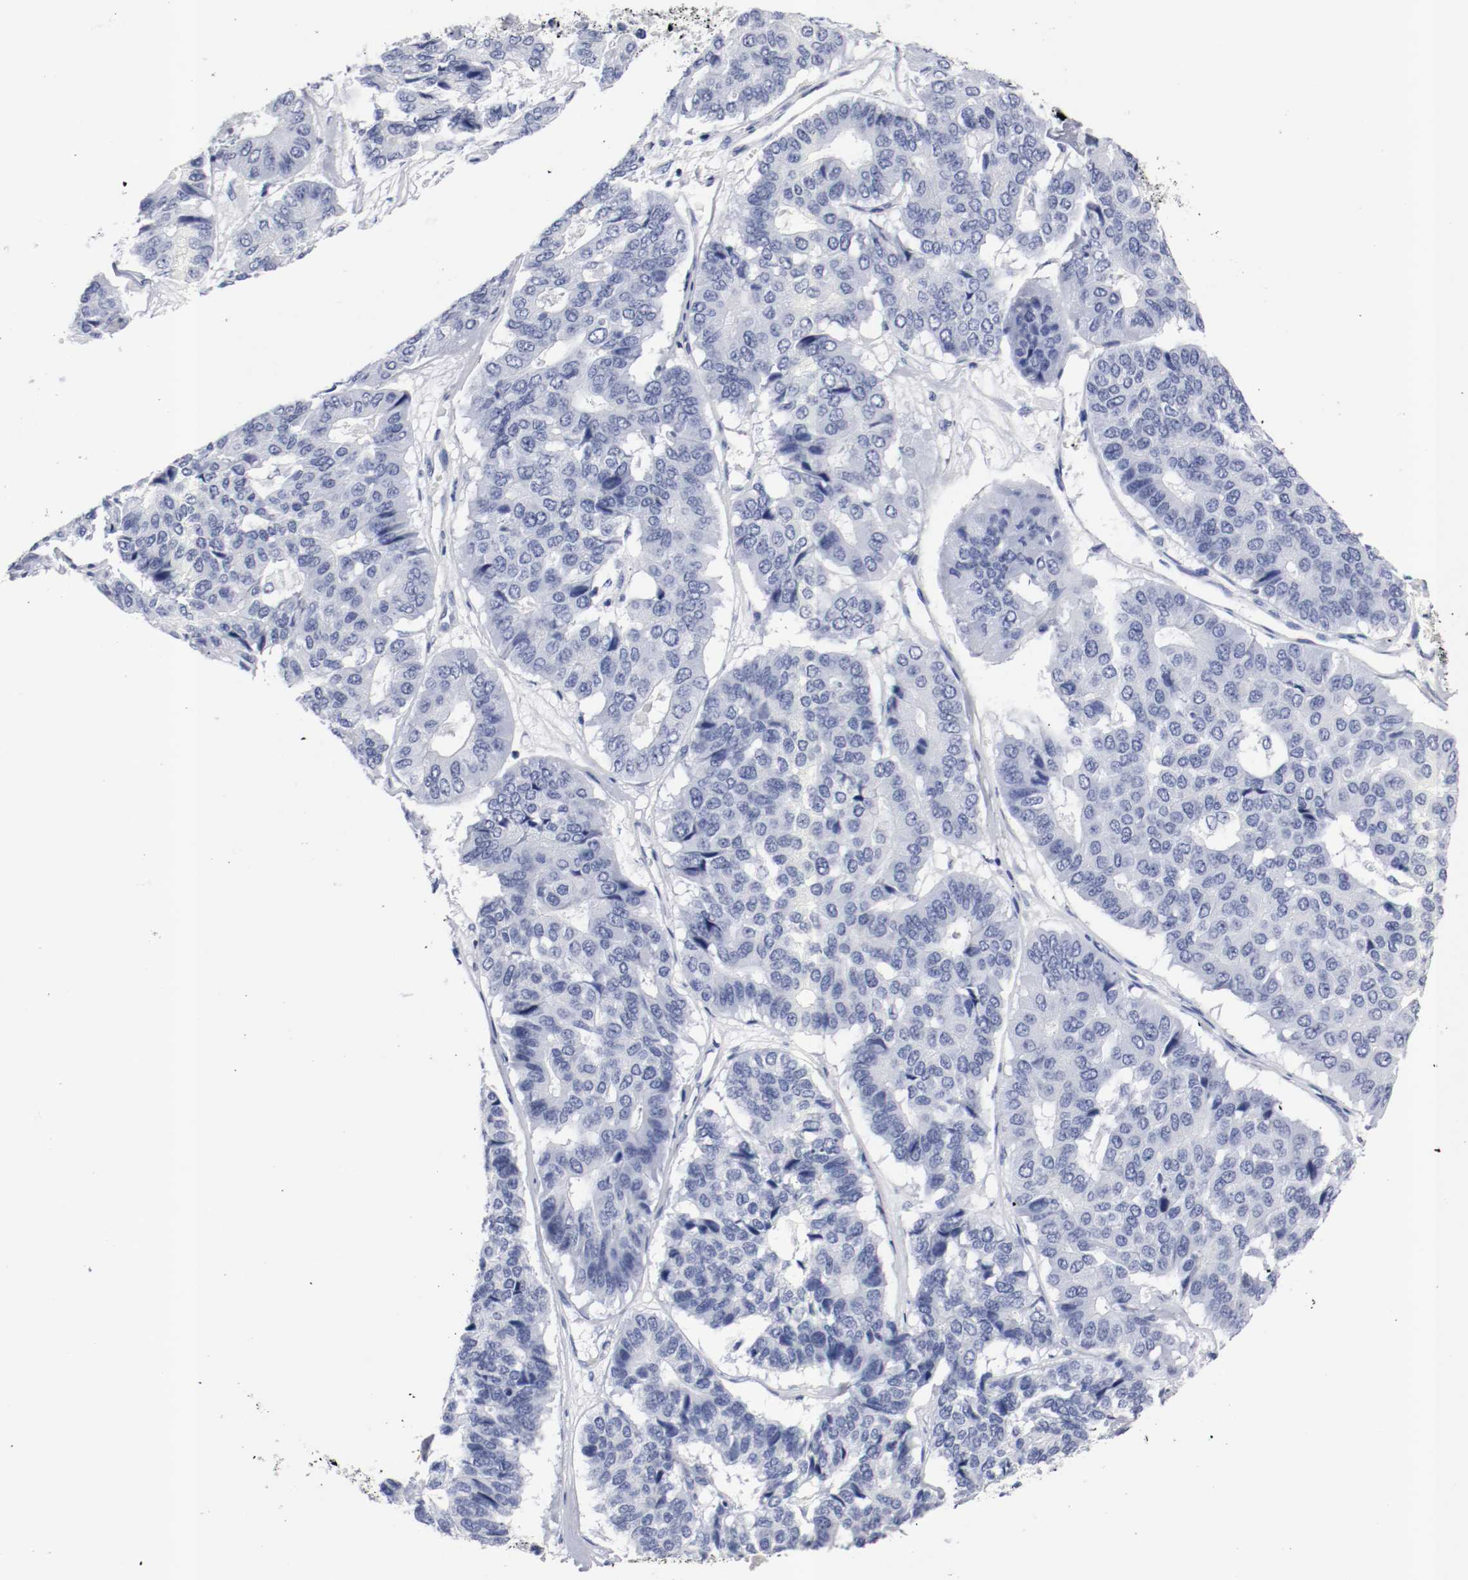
{"staining": {"intensity": "negative", "quantity": "none", "location": "none"}, "tissue": "pancreatic cancer", "cell_type": "Tumor cells", "image_type": "cancer", "snomed": [{"axis": "morphology", "description": "Adenocarcinoma, NOS"}, {"axis": "topography", "description": "Pancreas"}], "caption": "Immunohistochemistry of human pancreatic adenocarcinoma exhibits no staining in tumor cells.", "gene": "GAD1", "patient": {"sex": "male", "age": 50}}